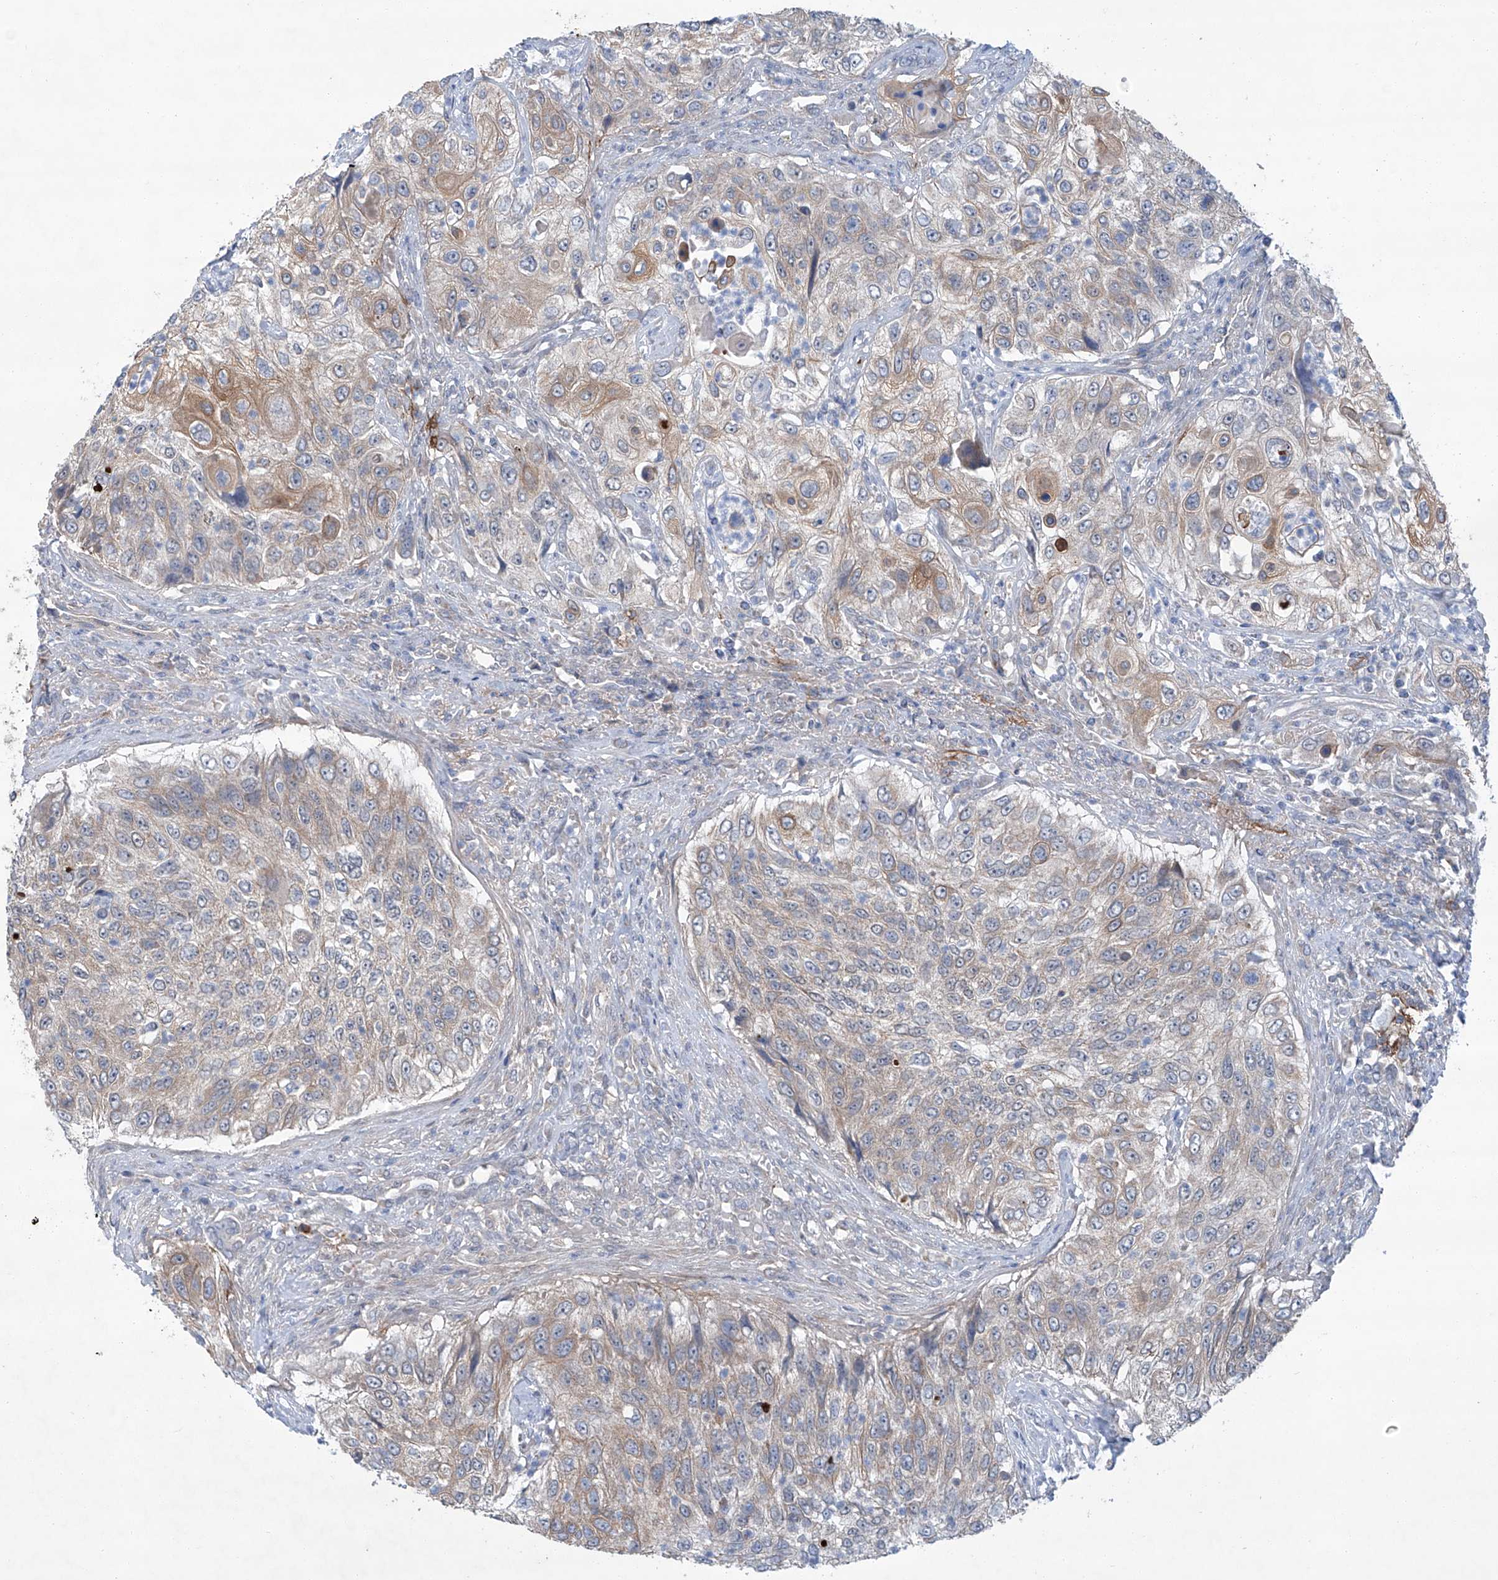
{"staining": {"intensity": "weak", "quantity": "25%-75%", "location": "cytoplasmic/membranous"}, "tissue": "urothelial cancer", "cell_type": "Tumor cells", "image_type": "cancer", "snomed": [{"axis": "morphology", "description": "Urothelial carcinoma, High grade"}, {"axis": "topography", "description": "Urinary bladder"}], "caption": "The immunohistochemical stain shows weak cytoplasmic/membranous positivity in tumor cells of high-grade urothelial carcinoma tissue.", "gene": "SIX4", "patient": {"sex": "female", "age": 60}}